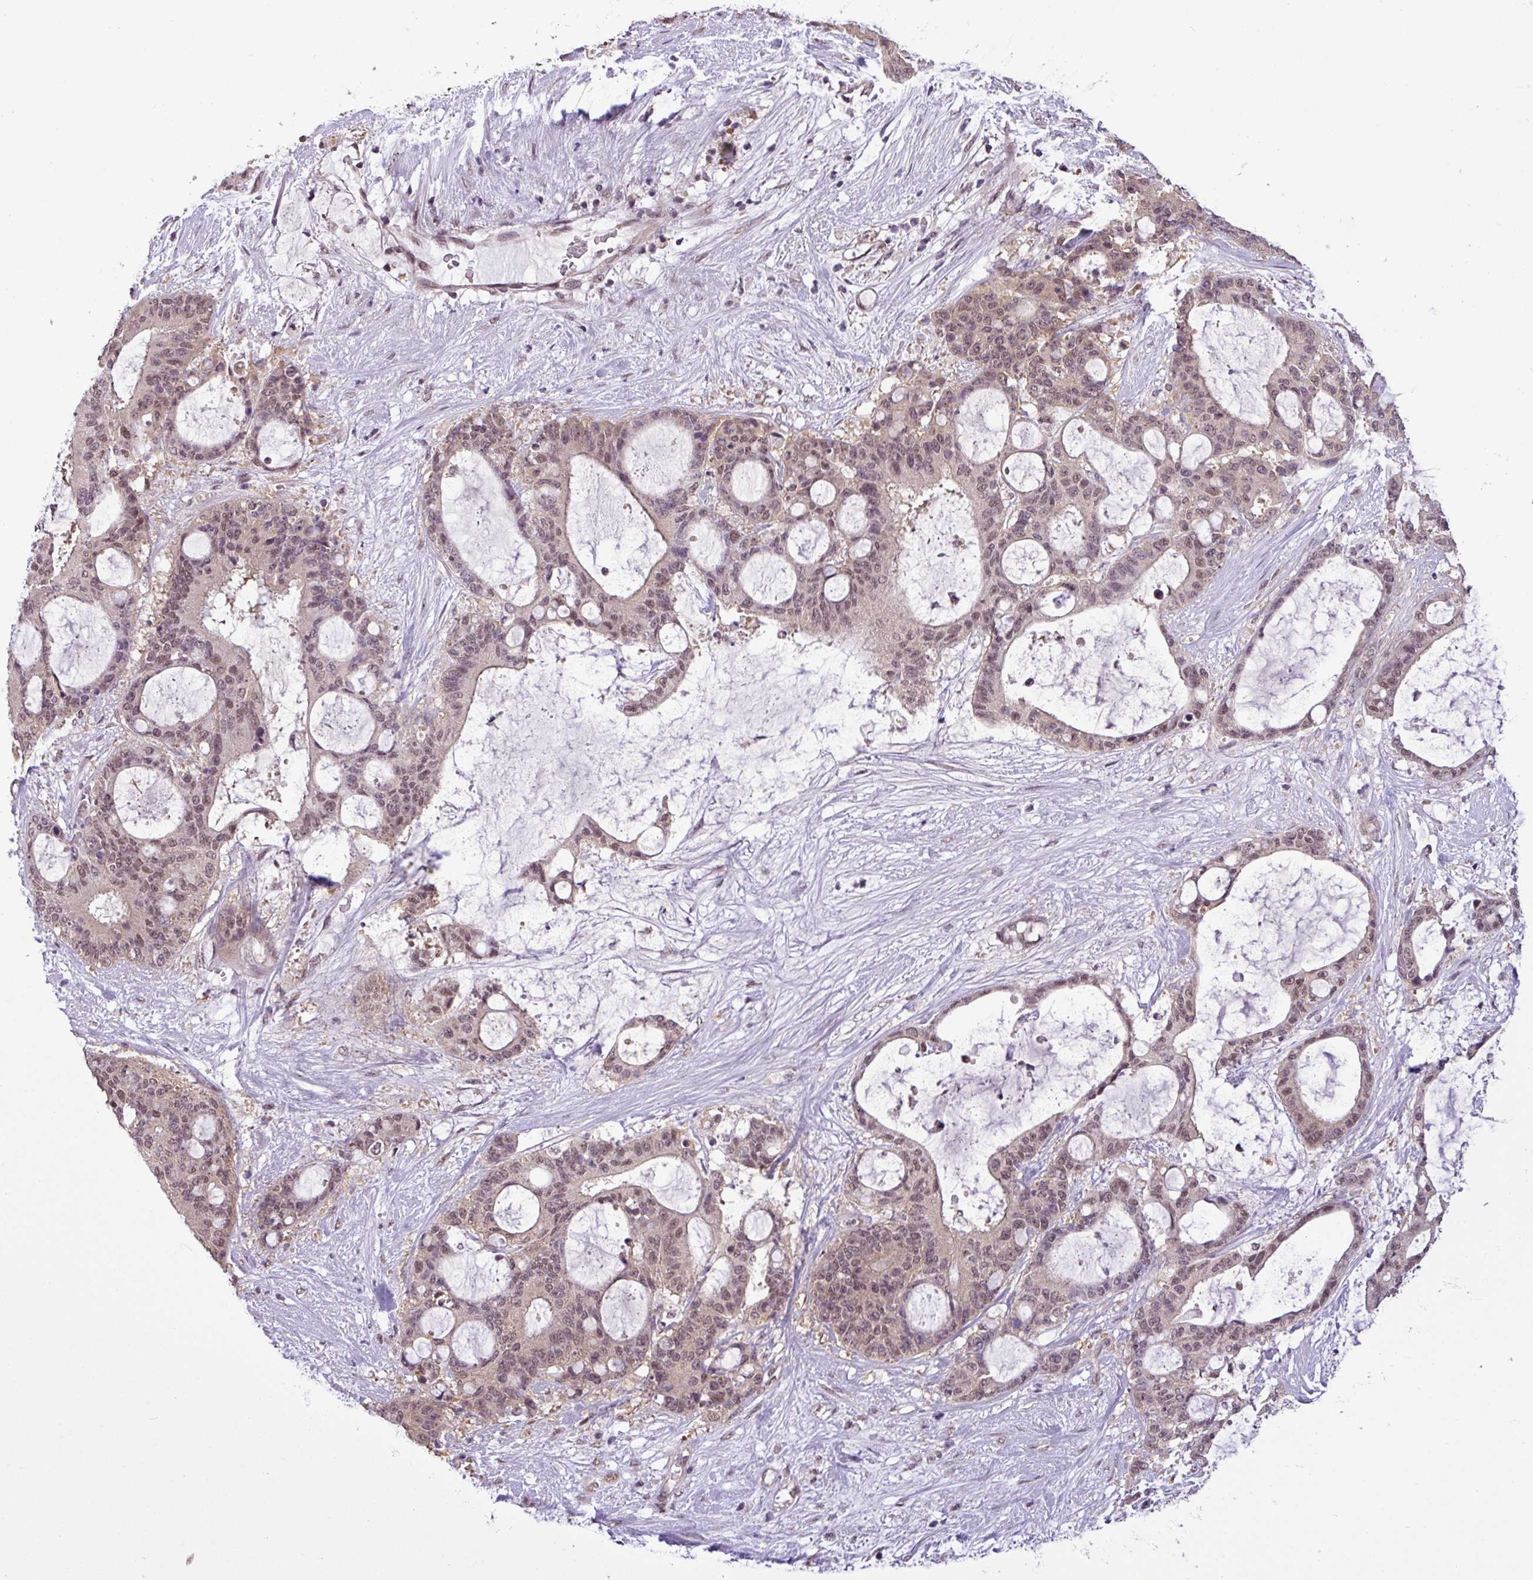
{"staining": {"intensity": "weak", "quantity": ">75%", "location": "nuclear"}, "tissue": "liver cancer", "cell_type": "Tumor cells", "image_type": "cancer", "snomed": [{"axis": "morphology", "description": "Normal tissue, NOS"}, {"axis": "morphology", "description": "Cholangiocarcinoma"}, {"axis": "topography", "description": "Liver"}, {"axis": "topography", "description": "Peripheral nerve tissue"}], "caption": "DAB immunohistochemical staining of cholangiocarcinoma (liver) exhibits weak nuclear protein positivity in about >75% of tumor cells. Using DAB (3,3'-diaminobenzidine) (brown) and hematoxylin (blue) stains, captured at high magnification using brightfield microscopy.", "gene": "MFHAS1", "patient": {"sex": "female", "age": 73}}